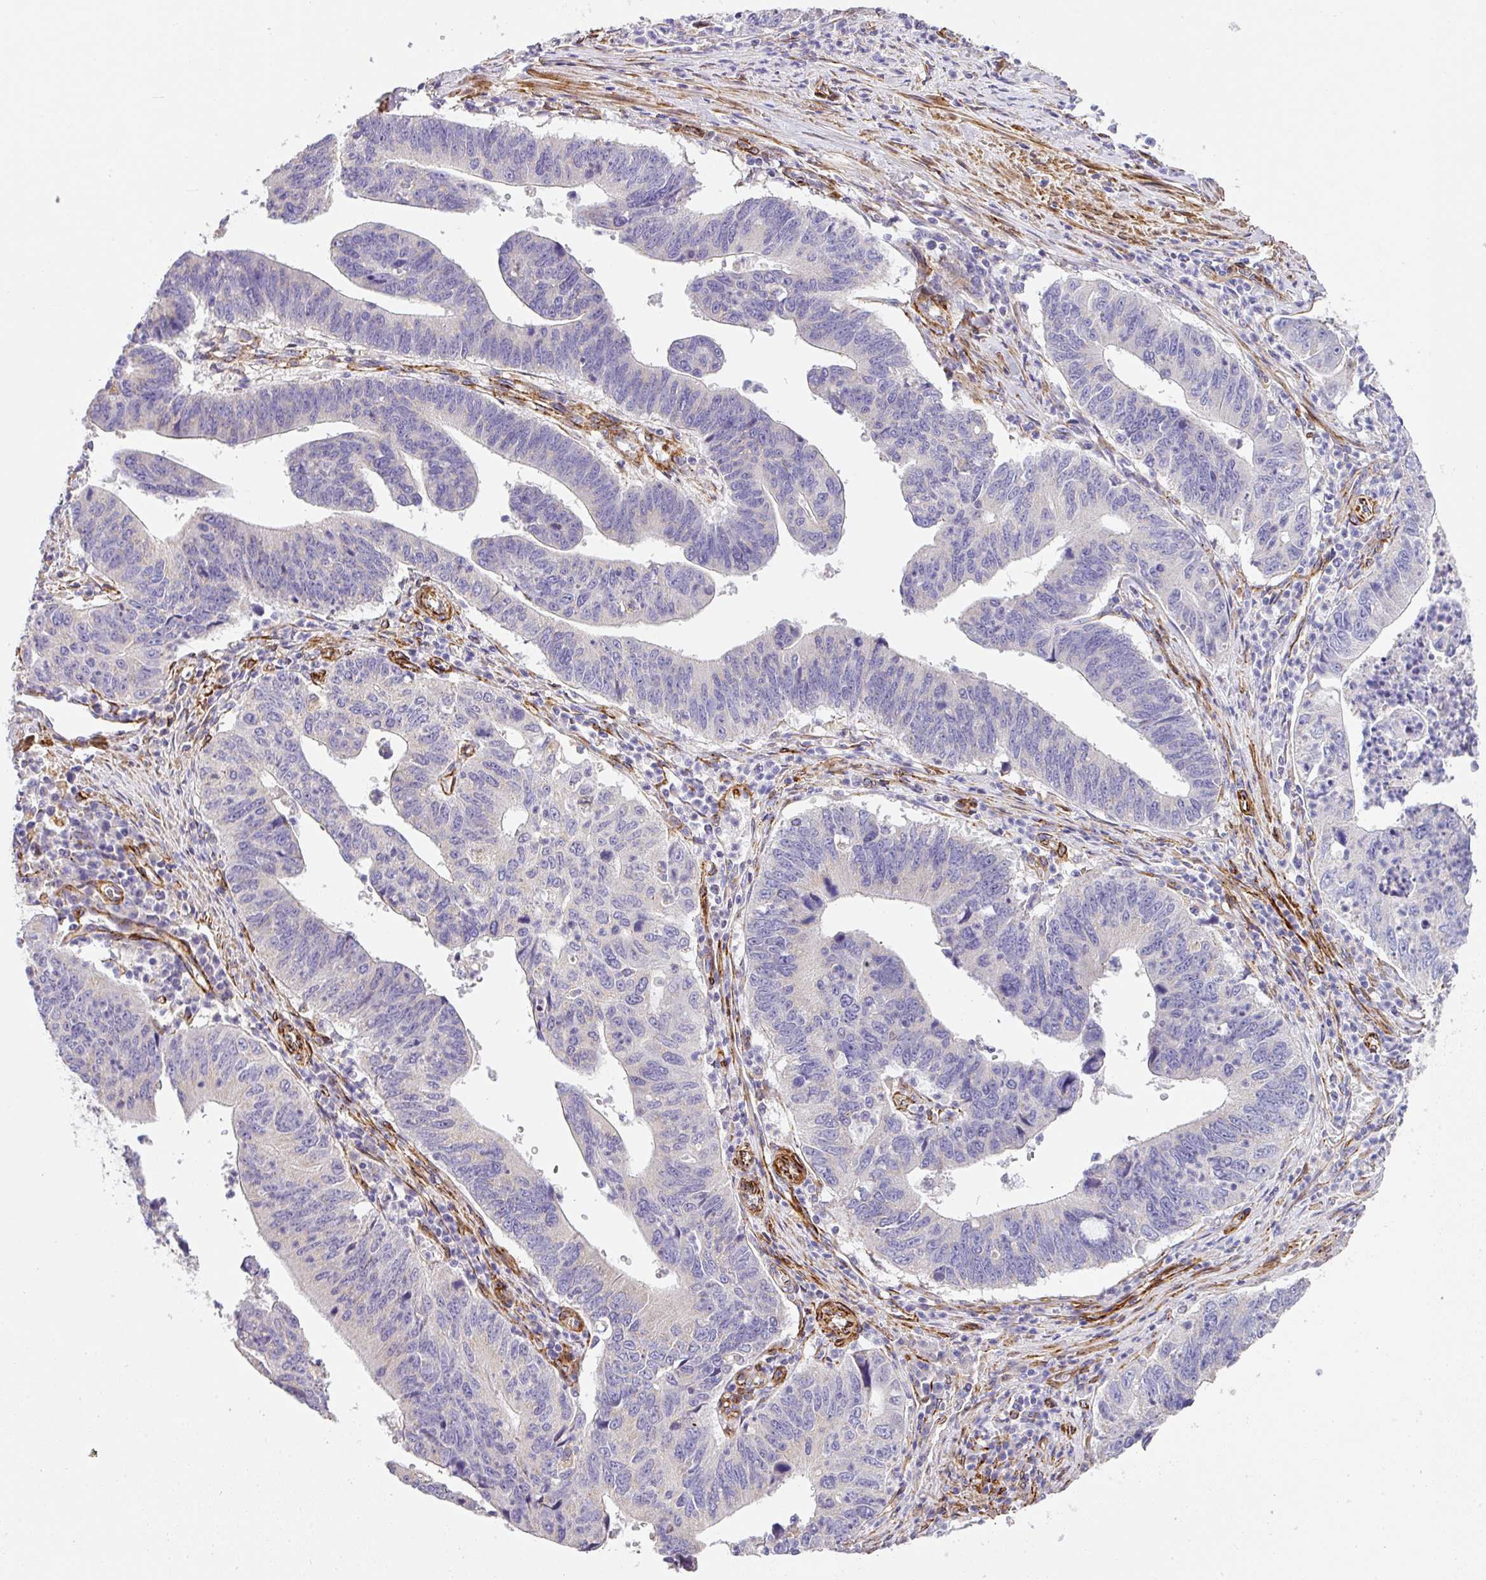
{"staining": {"intensity": "negative", "quantity": "none", "location": "none"}, "tissue": "stomach cancer", "cell_type": "Tumor cells", "image_type": "cancer", "snomed": [{"axis": "morphology", "description": "Adenocarcinoma, NOS"}, {"axis": "topography", "description": "Stomach"}], "caption": "Tumor cells show no significant positivity in adenocarcinoma (stomach). (DAB immunohistochemistry, high magnification).", "gene": "SLC25A17", "patient": {"sex": "male", "age": 59}}